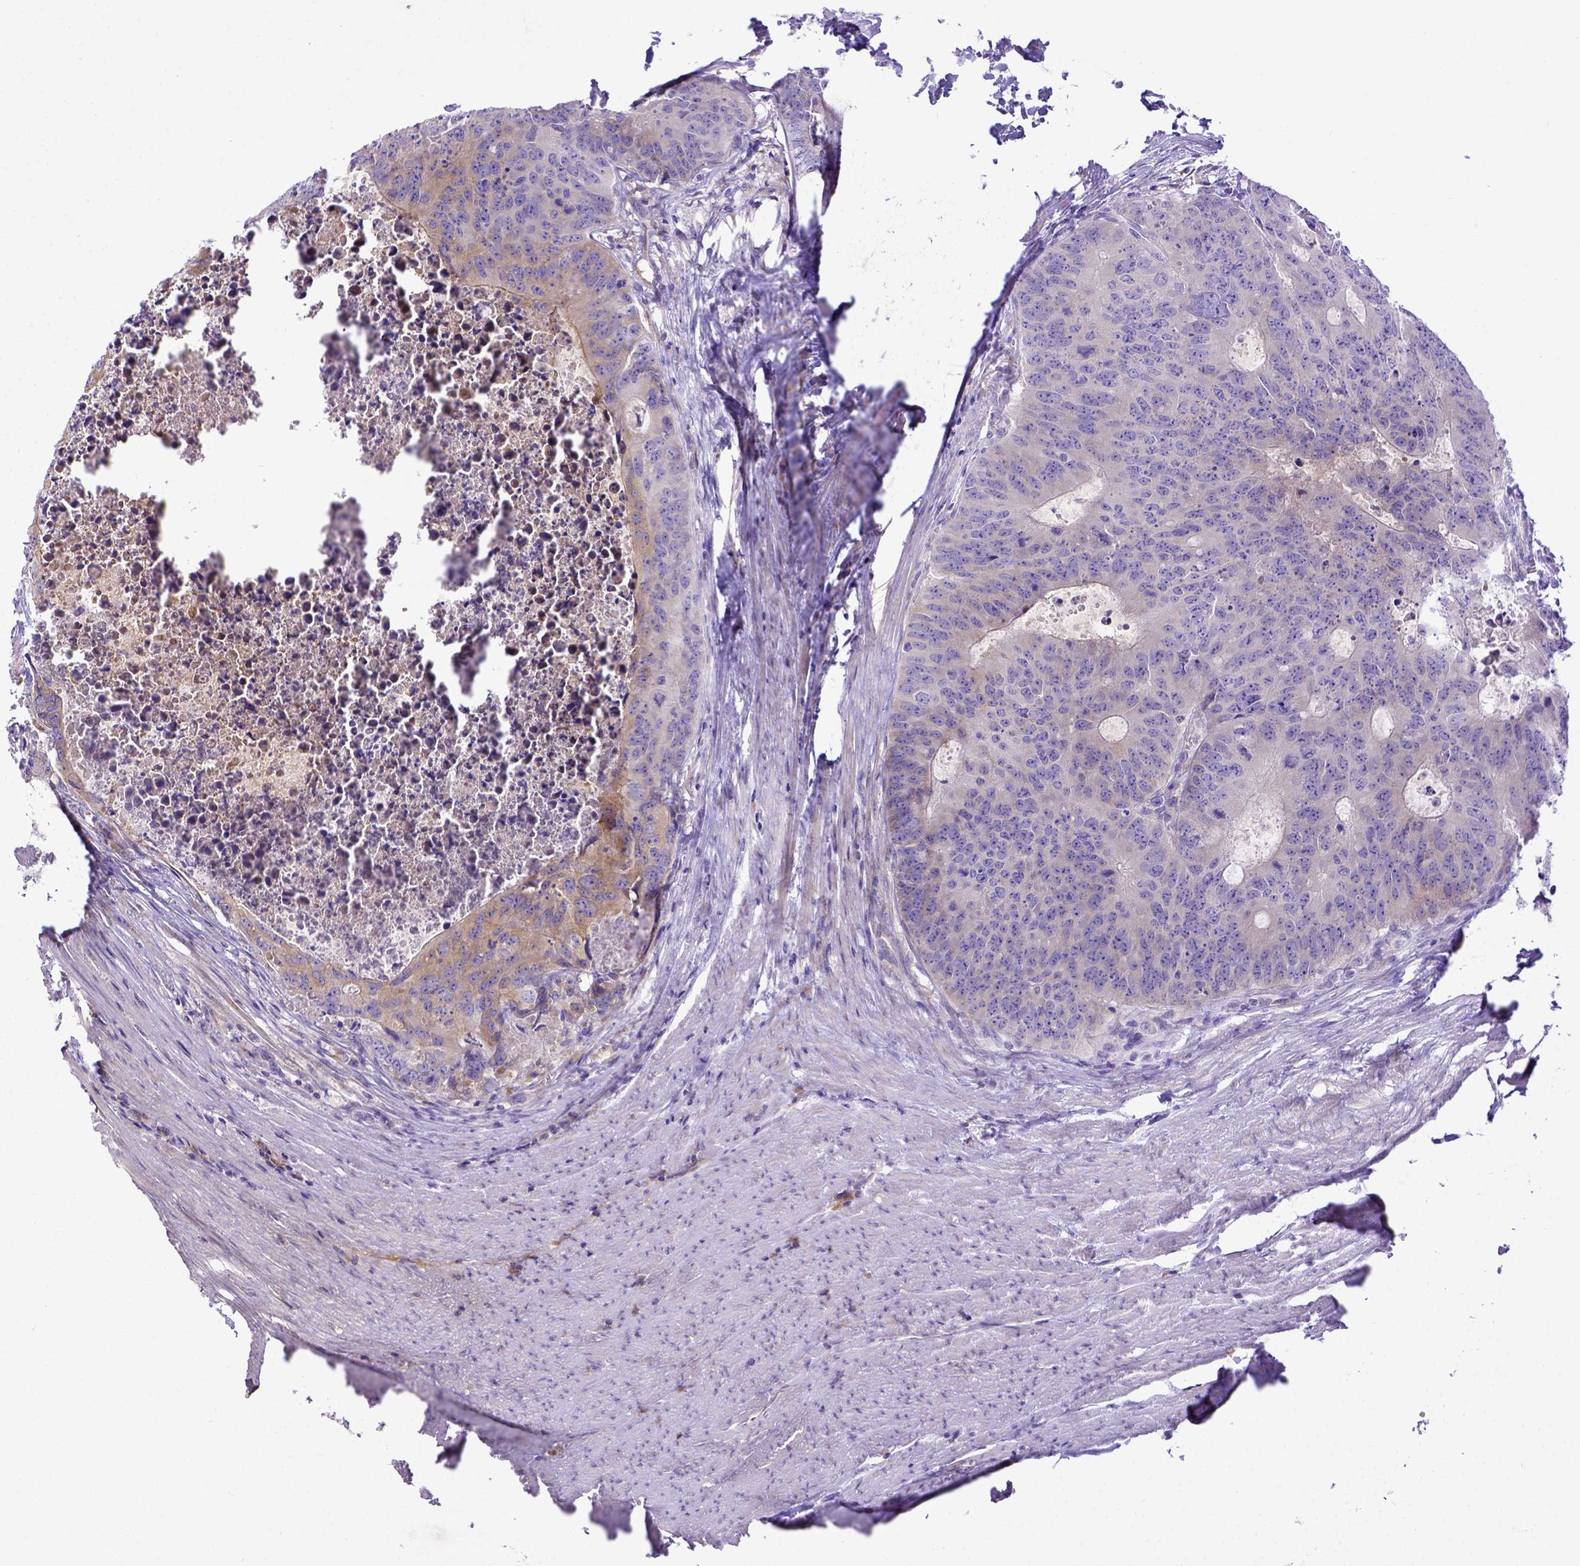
{"staining": {"intensity": "negative", "quantity": "none", "location": "none"}, "tissue": "colorectal cancer", "cell_type": "Tumor cells", "image_type": "cancer", "snomed": [{"axis": "morphology", "description": "Adenocarcinoma, NOS"}, {"axis": "topography", "description": "Colon"}], "caption": "Immunohistochemistry histopathology image of human colorectal cancer (adenocarcinoma) stained for a protein (brown), which shows no expression in tumor cells.", "gene": "CFAP300", "patient": {"sex": "male", "age": 67}}